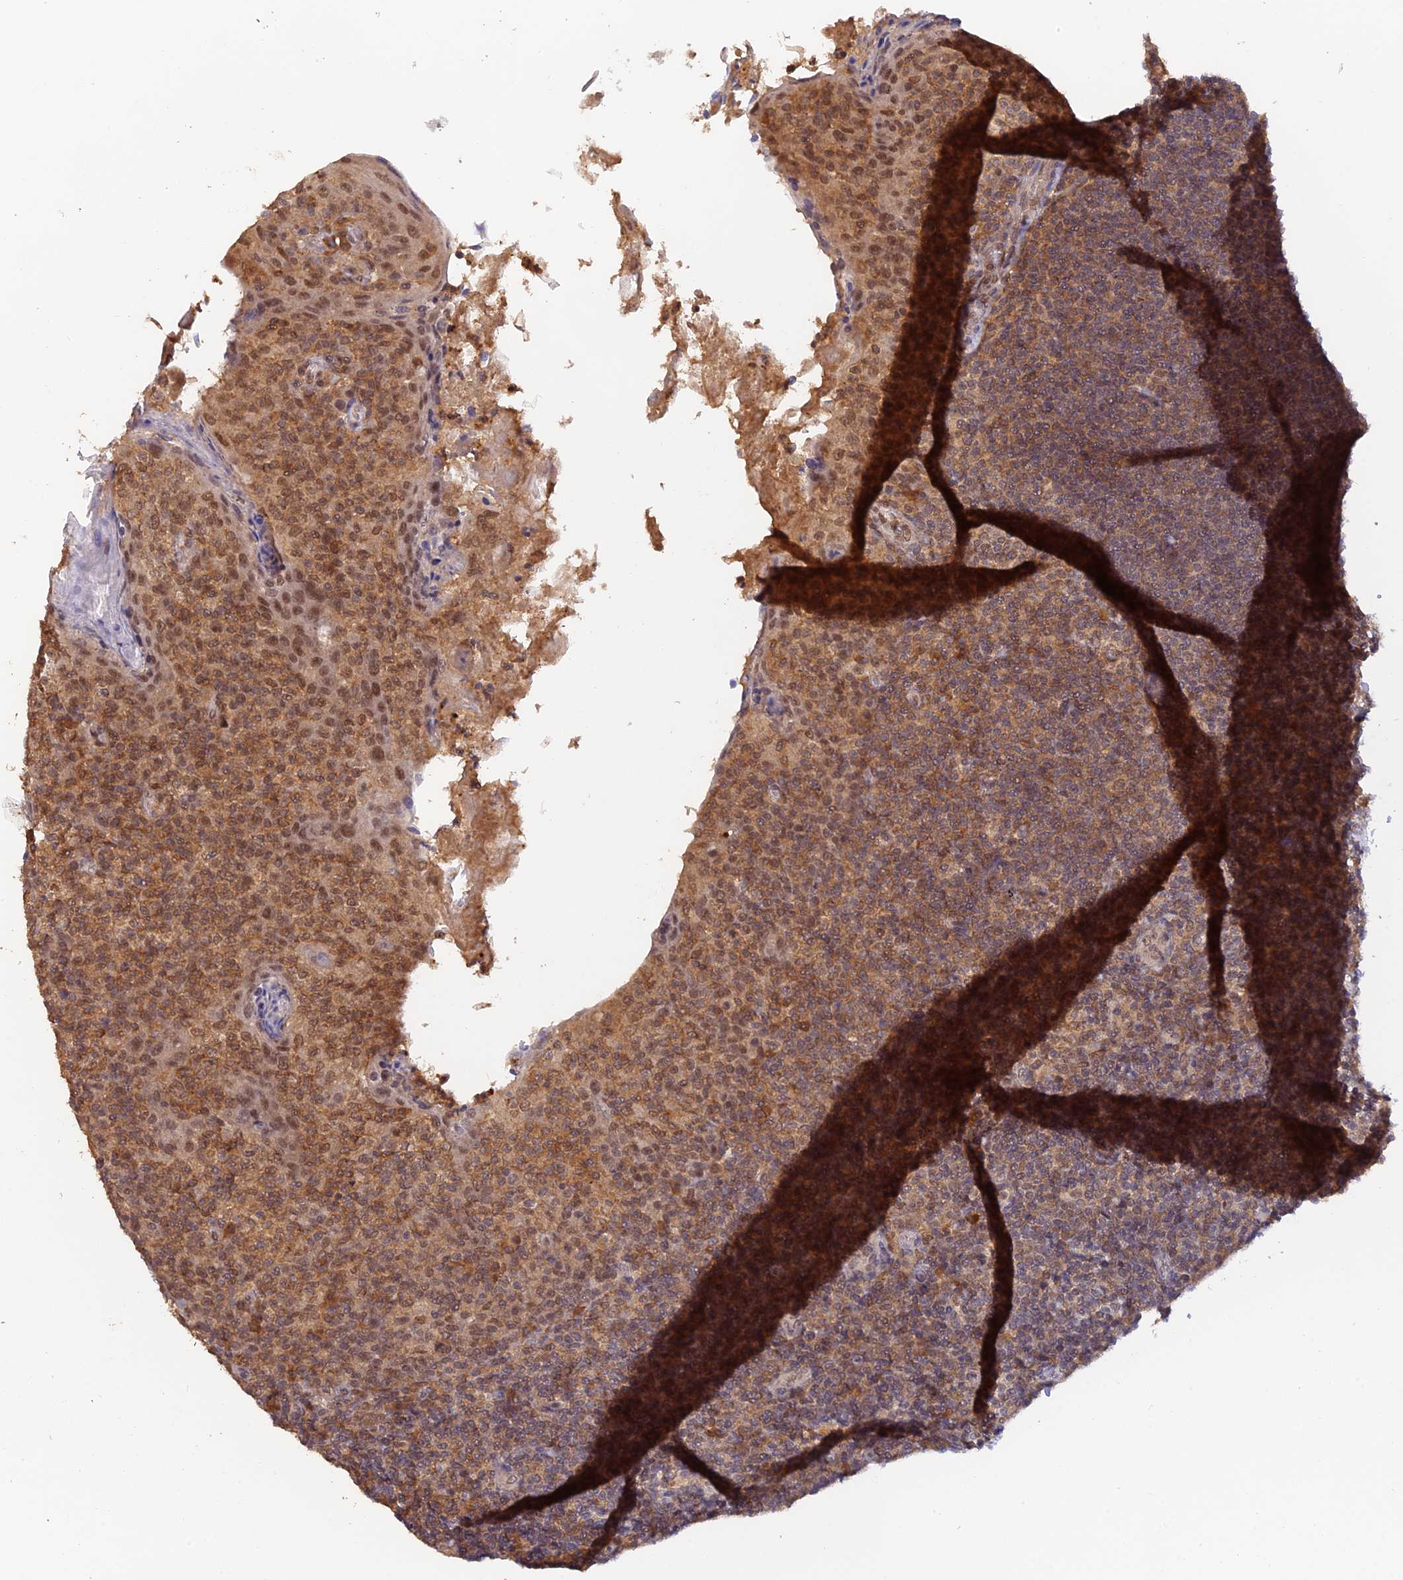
{"staining": {"intensity": "moderate", "quantity": ">75%", "location": "cytoplasmic/membranous"}, "tissue": "tonsil", "cell_type": "Germinal center cells", "image_type": "normal", "snomed": [{"axis": "morphology", "description": "Normal tissue, NOS"}, {"axis": "topography", "description": "Tonsil"}], "caption": "The micrograph demonstrates immunohistochemical staining of unremarkable tonsil. There is moderate cytoplasmic/membranous positivity is present in approximately >75% of germinal center cells.", "gene": "ZNF436", "patient": {"sex": "female", "age": 10}}